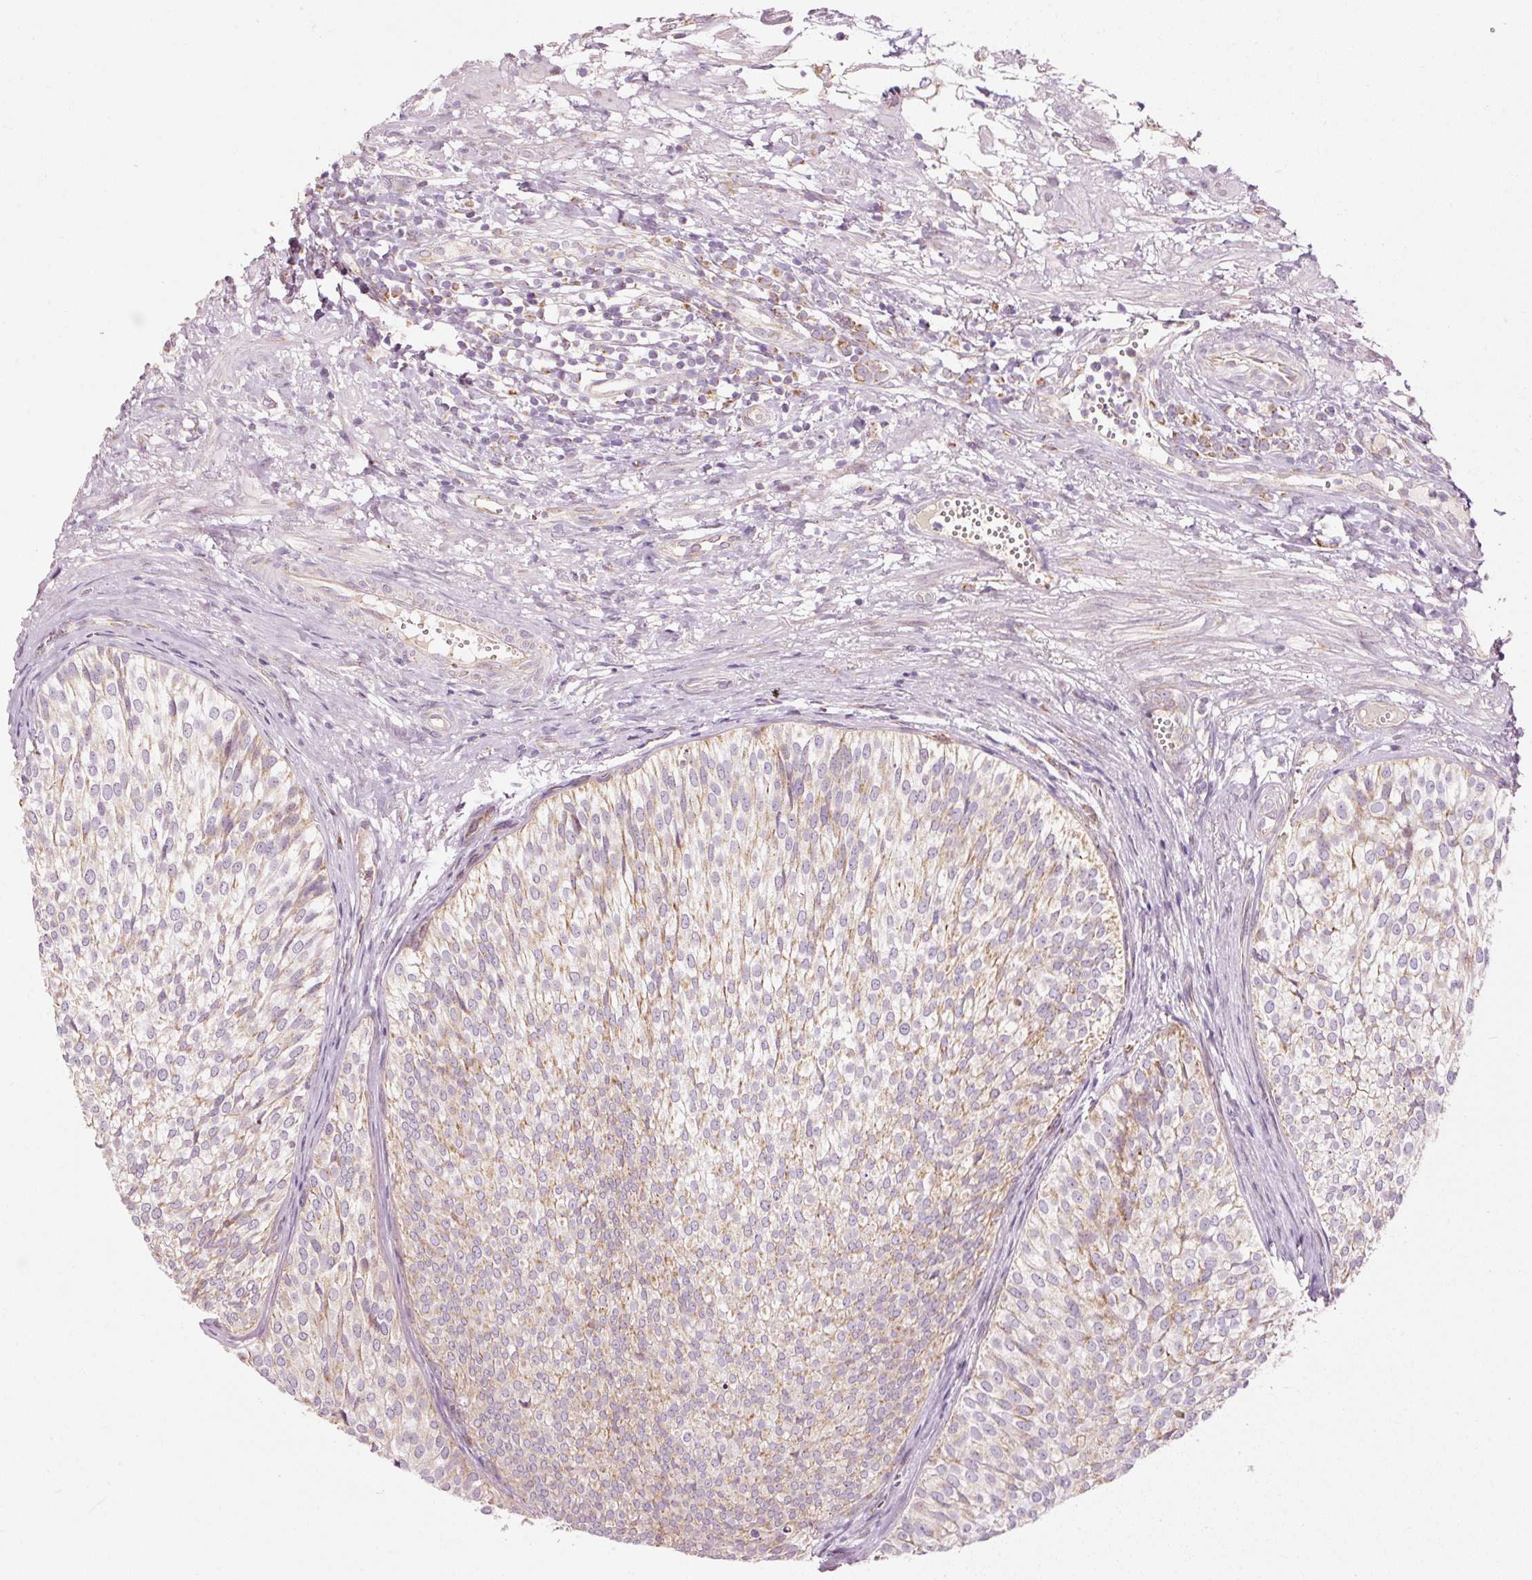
{"staining": {"intensity": "weak", "quantity": ">75%", "location": "cytoplasmic/membranous"}, "tissue": "urothelial cancer", "cell_type": "Tumor cells", "image_type": "cancer", "snomed": [{"axis": "morphology", "description": "Urothelial carcinoma, Low grade"}, {"axis": "topography", "description": "Urinary bladder"}], "caption": "The photomicrograph reveals a brown stain indicating the presence of a protein in the cytoplasmic/membranous of tumor cells in urothelial cancer. The staining was performed using DAB (3,3'-diaminobenzidine) to visualize the protein expression in brown, while the nuclei were stained in blue with hematoxylin (Magnification: 20x).", "gene": "NDUFB4", "patient": {"sex": "male", "age": 91}}